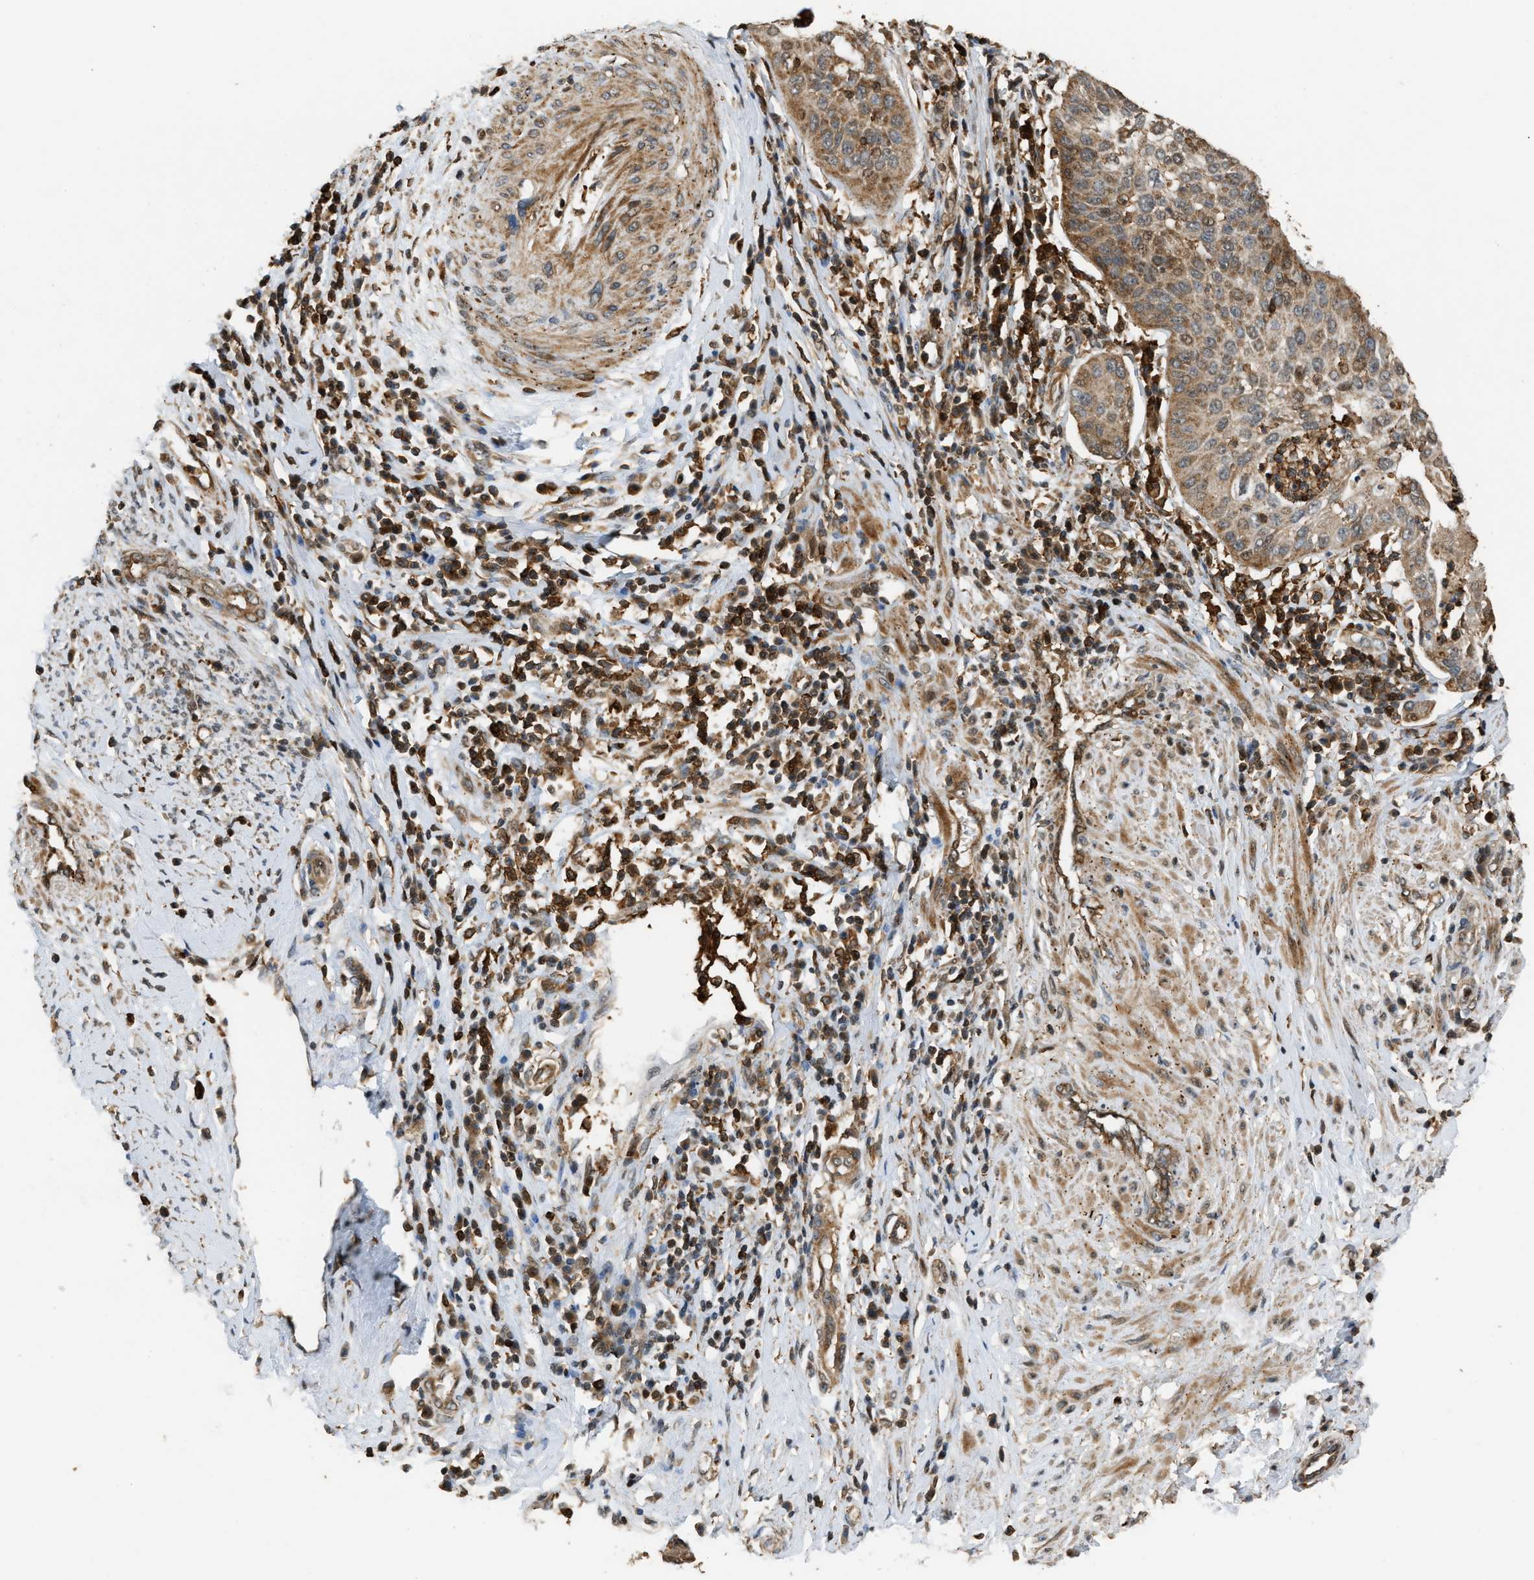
{"staining": {"intensity": "moderate", "quantity": ">75%", "location": "cytoplasmic/membranous"}, "tissue": "cervical cancer", "cell_type": "Tumor cells", "image_type": "cancer", "snomed": [{"axis": "morphology", "description": "Normal tissue, NOS"}, {"axis": "morphology", "description": "Squamous cell carcinoma, NOS"}, {"axis": "topography", "description": "Cervix"}], "caption": "This image demonstrates immunohistochemistry staining of cervical cancer, with medium moderate cytoplasmic/membranous staining in about >75% of tumor cells.", "gene": "GOPC", "patient": {"sex": "female", "age": 39}}